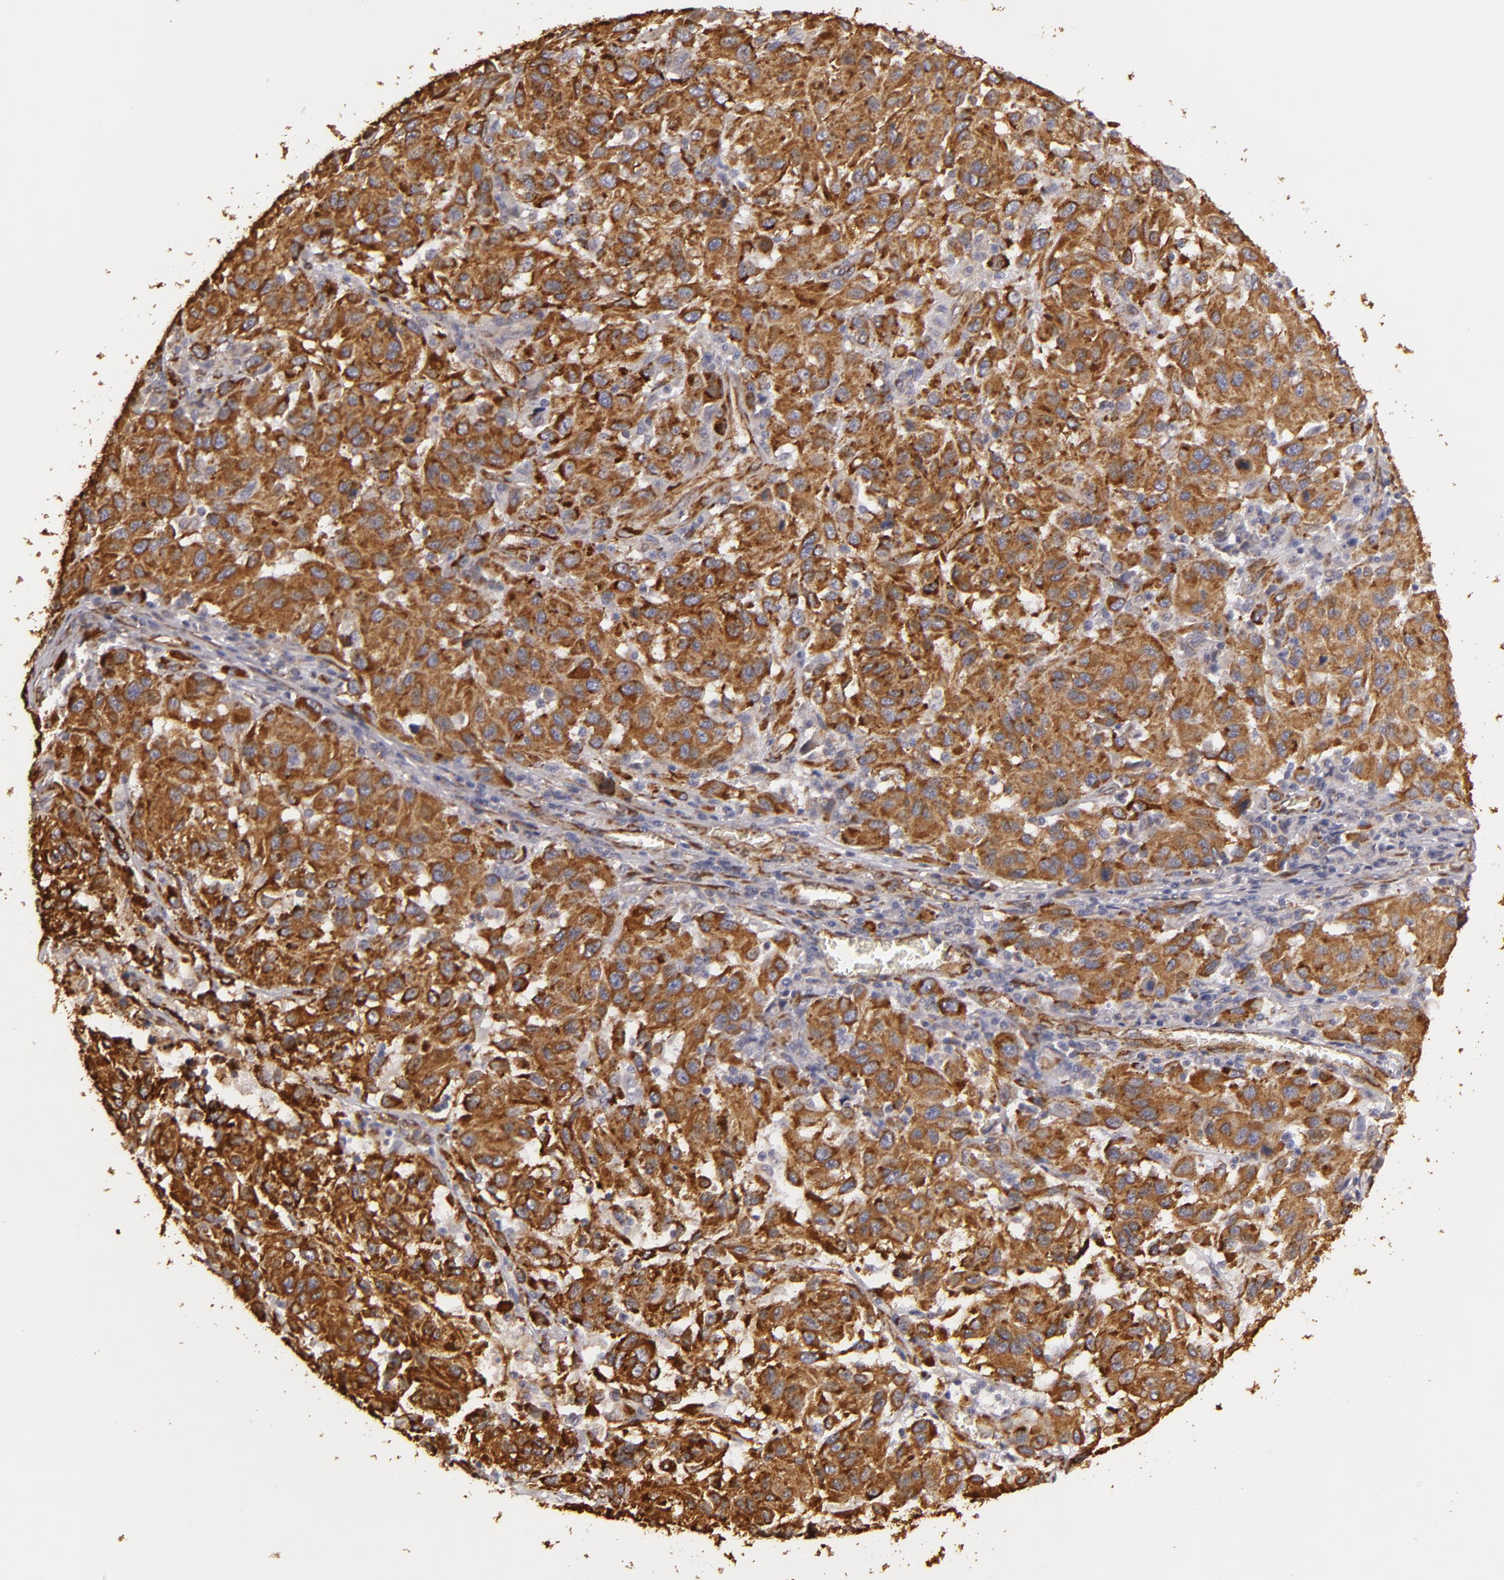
{"staining": {"intensity": "strong", "quantity": ">75%", "location": "cytoplasmic/membranous"}, "tissue": "melanoma", "cell_type": "Tumor cells", "image_type": "cancer", "snomed": [{"axis": "morphology", "description": "Malignant melanoma, NOS"}, {"axis": "topography", "description": "Skin"}], "caption": "Human melanoma stained for a protein (brown) shows strong cytoplasmic/membranous positive positivity in approximately >75% of tumor cells.", "gene": "CYB5R3", "patient": {"sex": "female", "age": 77}}